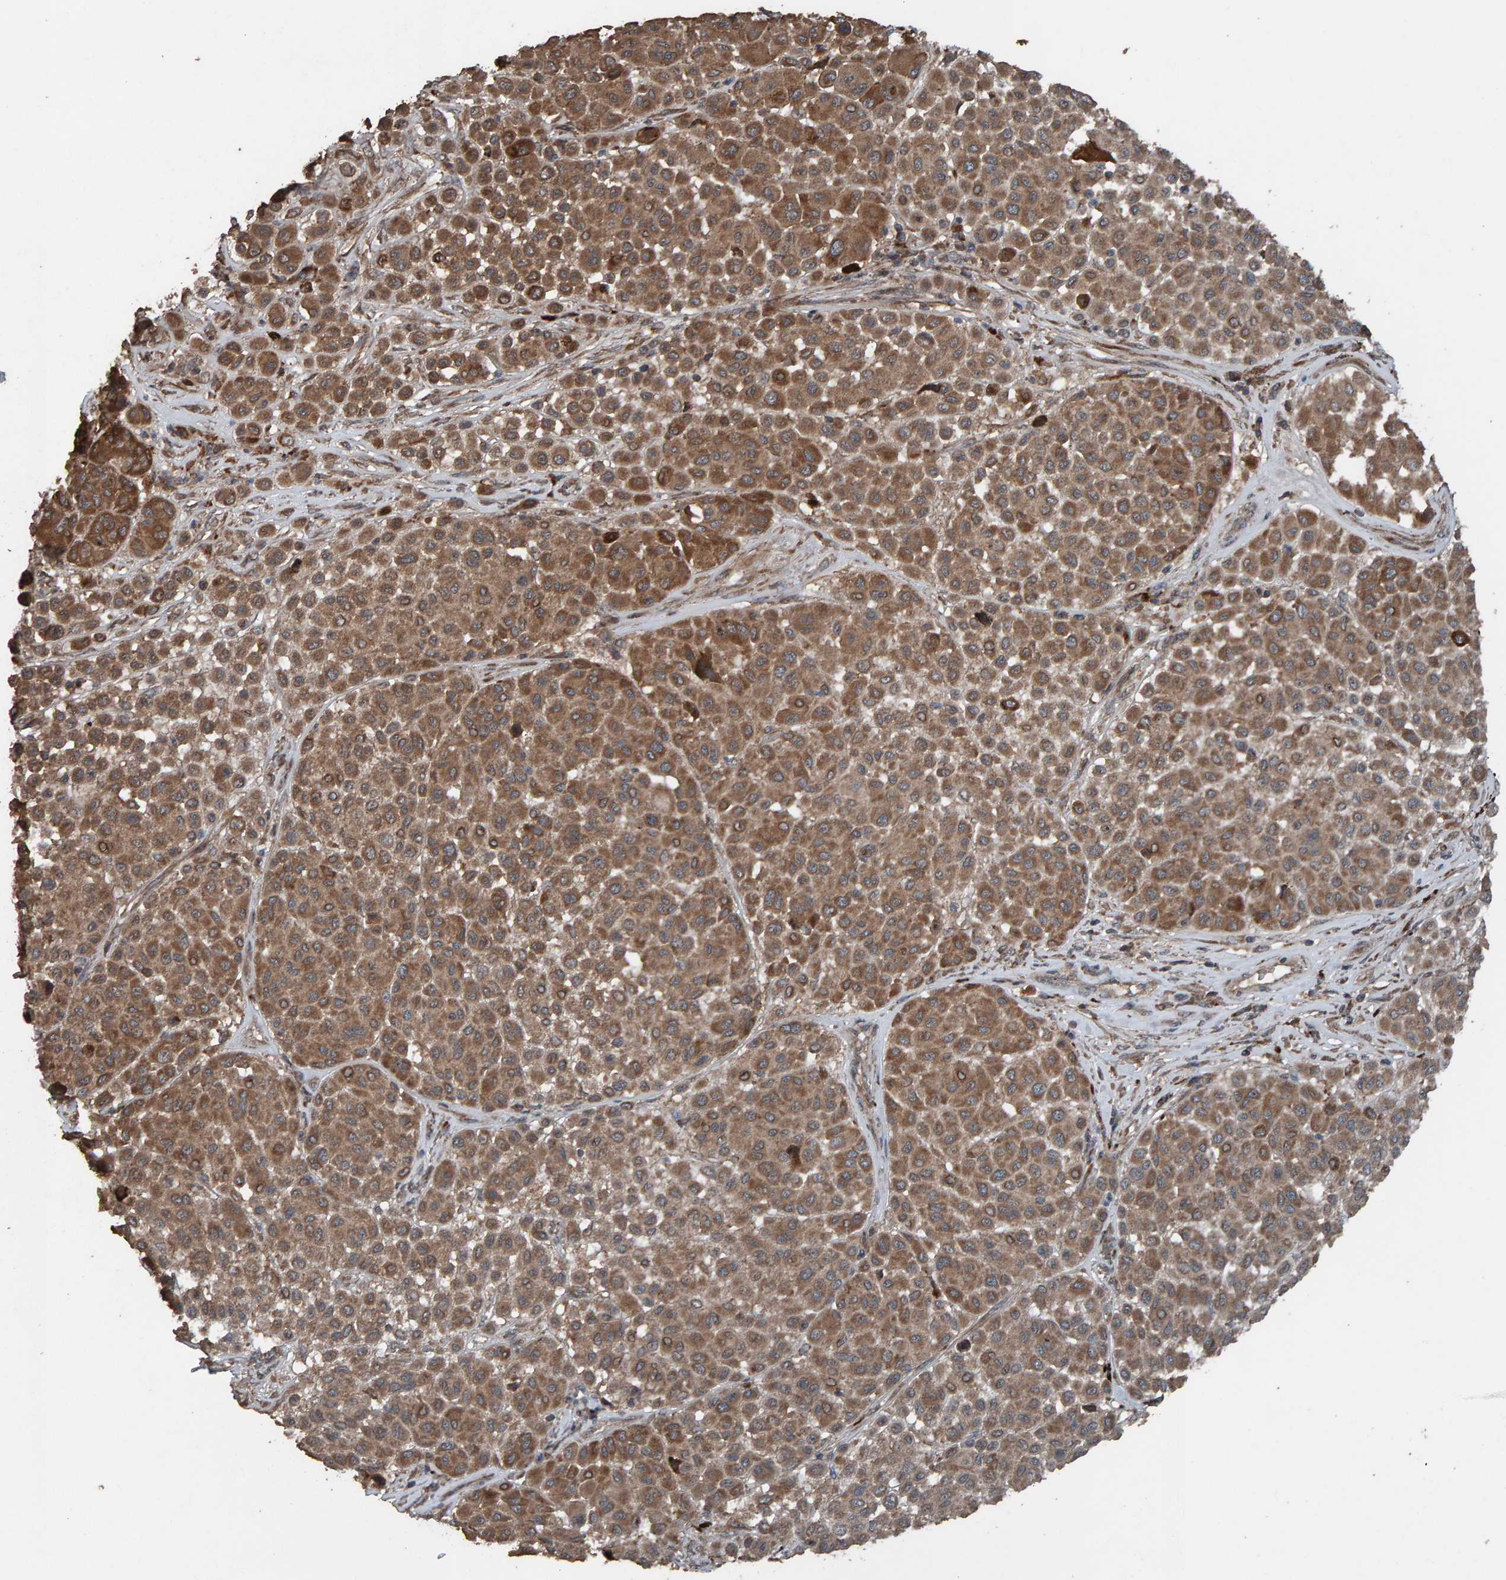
{"staining": {"intensity": "moderate", "quantity": ">75%", "location": "cytoplasmic/membranous"}, "tissue": "melanoma", "cell_type": "Tumor cells", "image_type": "cancer", "snomed": [{"axis": "morphology", "description": "Malignant melanoma, Metastatic site"}, {"axis": "topography", "description": "Soft tissue"}], "caption": "Immunohistochemistry (DAB (3,3'-diaminobenzidine)) staining of melanoma displays moderate cytoplasmic/membranous protein positivity in about >75% of tumor cells. (DAB (3,3'-diaminobenzidine) IHC with brightfield microscopy, high magnification).", "gene": "DUS1L", "patient": {"sex": "male", "age": 41}}